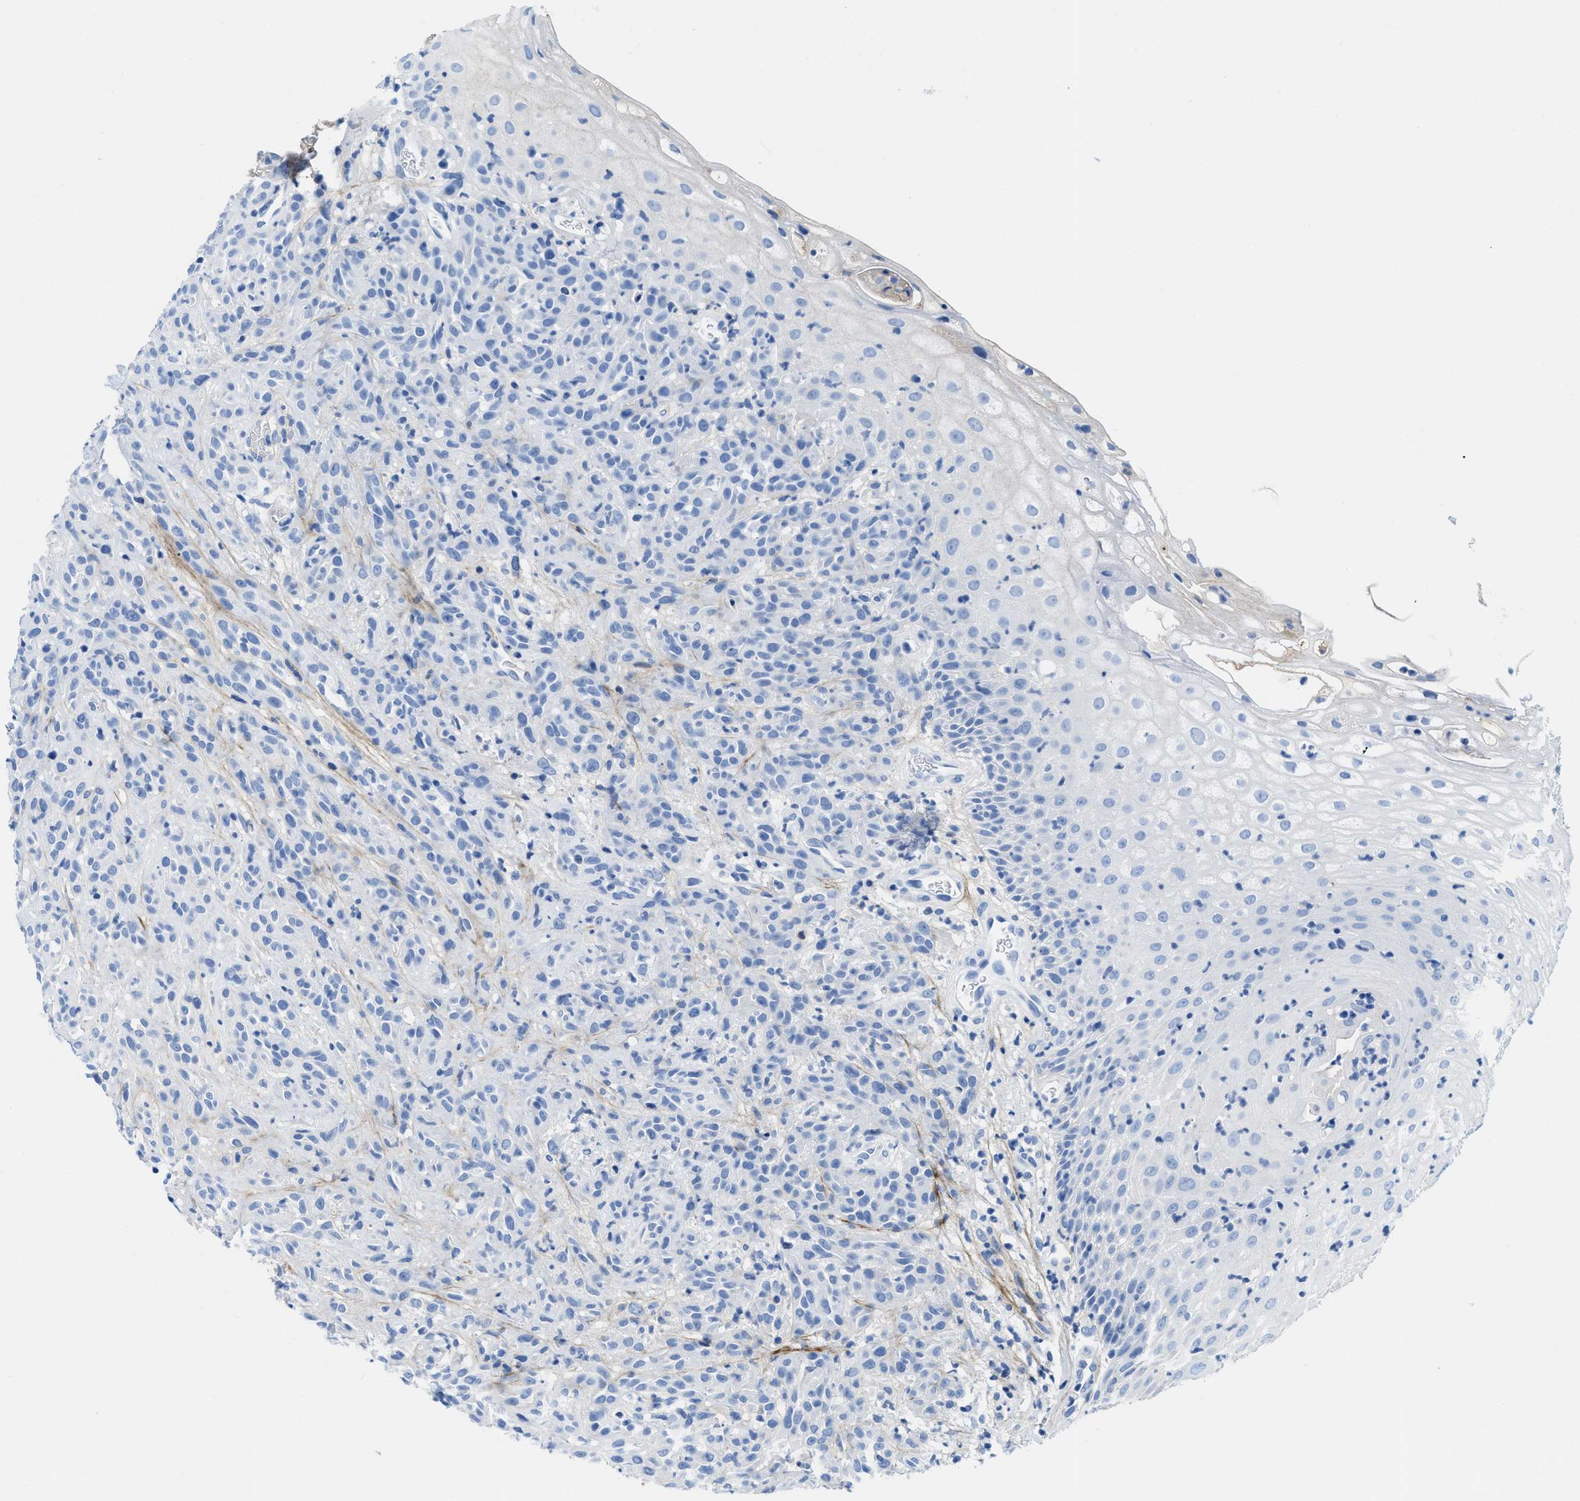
{"staining": {"intensity": "negative", "quantity": "none", "location": "none"}, "tissue": "head and neck cancer", "cell_type": "Tumor cells", "image_type": "cancer", "snomed": [{"axis": "morphology", "description": "Normal tissue, NOS"}, {"axis": "morphology", "description": "Squamous cell carcinoma, NOS"}, {"axis": "topography", "description": "Cartilage tissue"}, {"axis": "topography", "description": "Head-Neck"}], "caption": "Image shows no significant protein positivity in tumor cells of squamous cell carcinoma (head and neck). Brightfield microscopy of IHC stained with DAB (3,3'-diaminobenzidine) (brown) and hematoxylin (blue), captured at high magnification.", "gene": "COL3A1", "patient": {"sex": "male", "age": 62}}